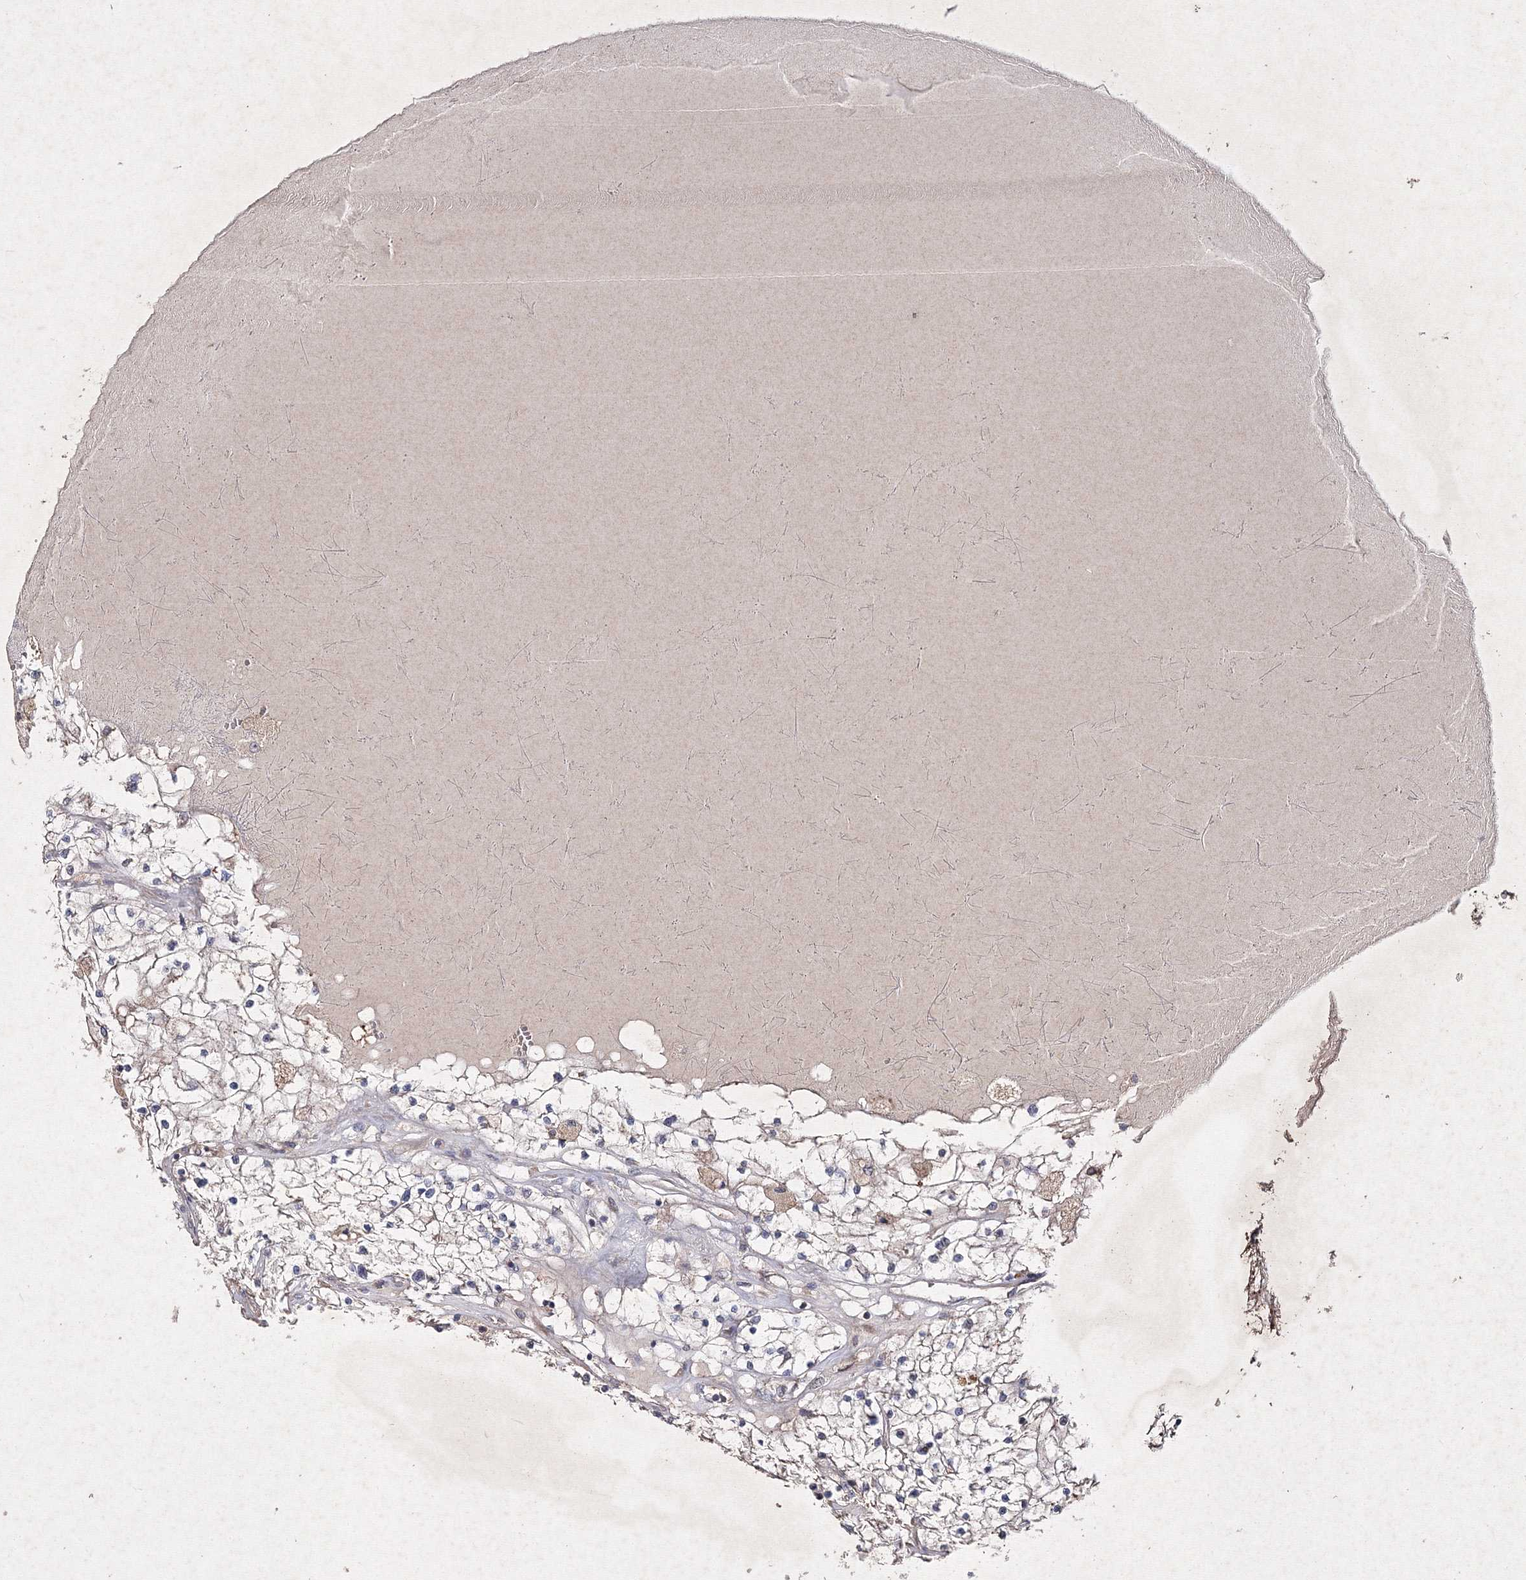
{"staining": {"intensity": "weak", "quantity": "<25%", "location": "cytoplasmic/membranous"}, "tissue": "renal cancer", "cell_type": "Tumor cells", "image_type": "cancer", "snomed": [{"axis": "morphology", "description": "Normal tissue, NOS"}, {"axis": "morphology", "description": "Adenocarcinoma, NOS"}, {"axis": "topography", "description": "Kidney"}], "caption": "Tumor cells are negative for brown protein staining in adenocarcinoma (renal). (Immunohistochemistry (ihc), brightfield microscopy, high magnification).", "gene": "GFM1", "patient": {"sex": "male", "age": 68}}